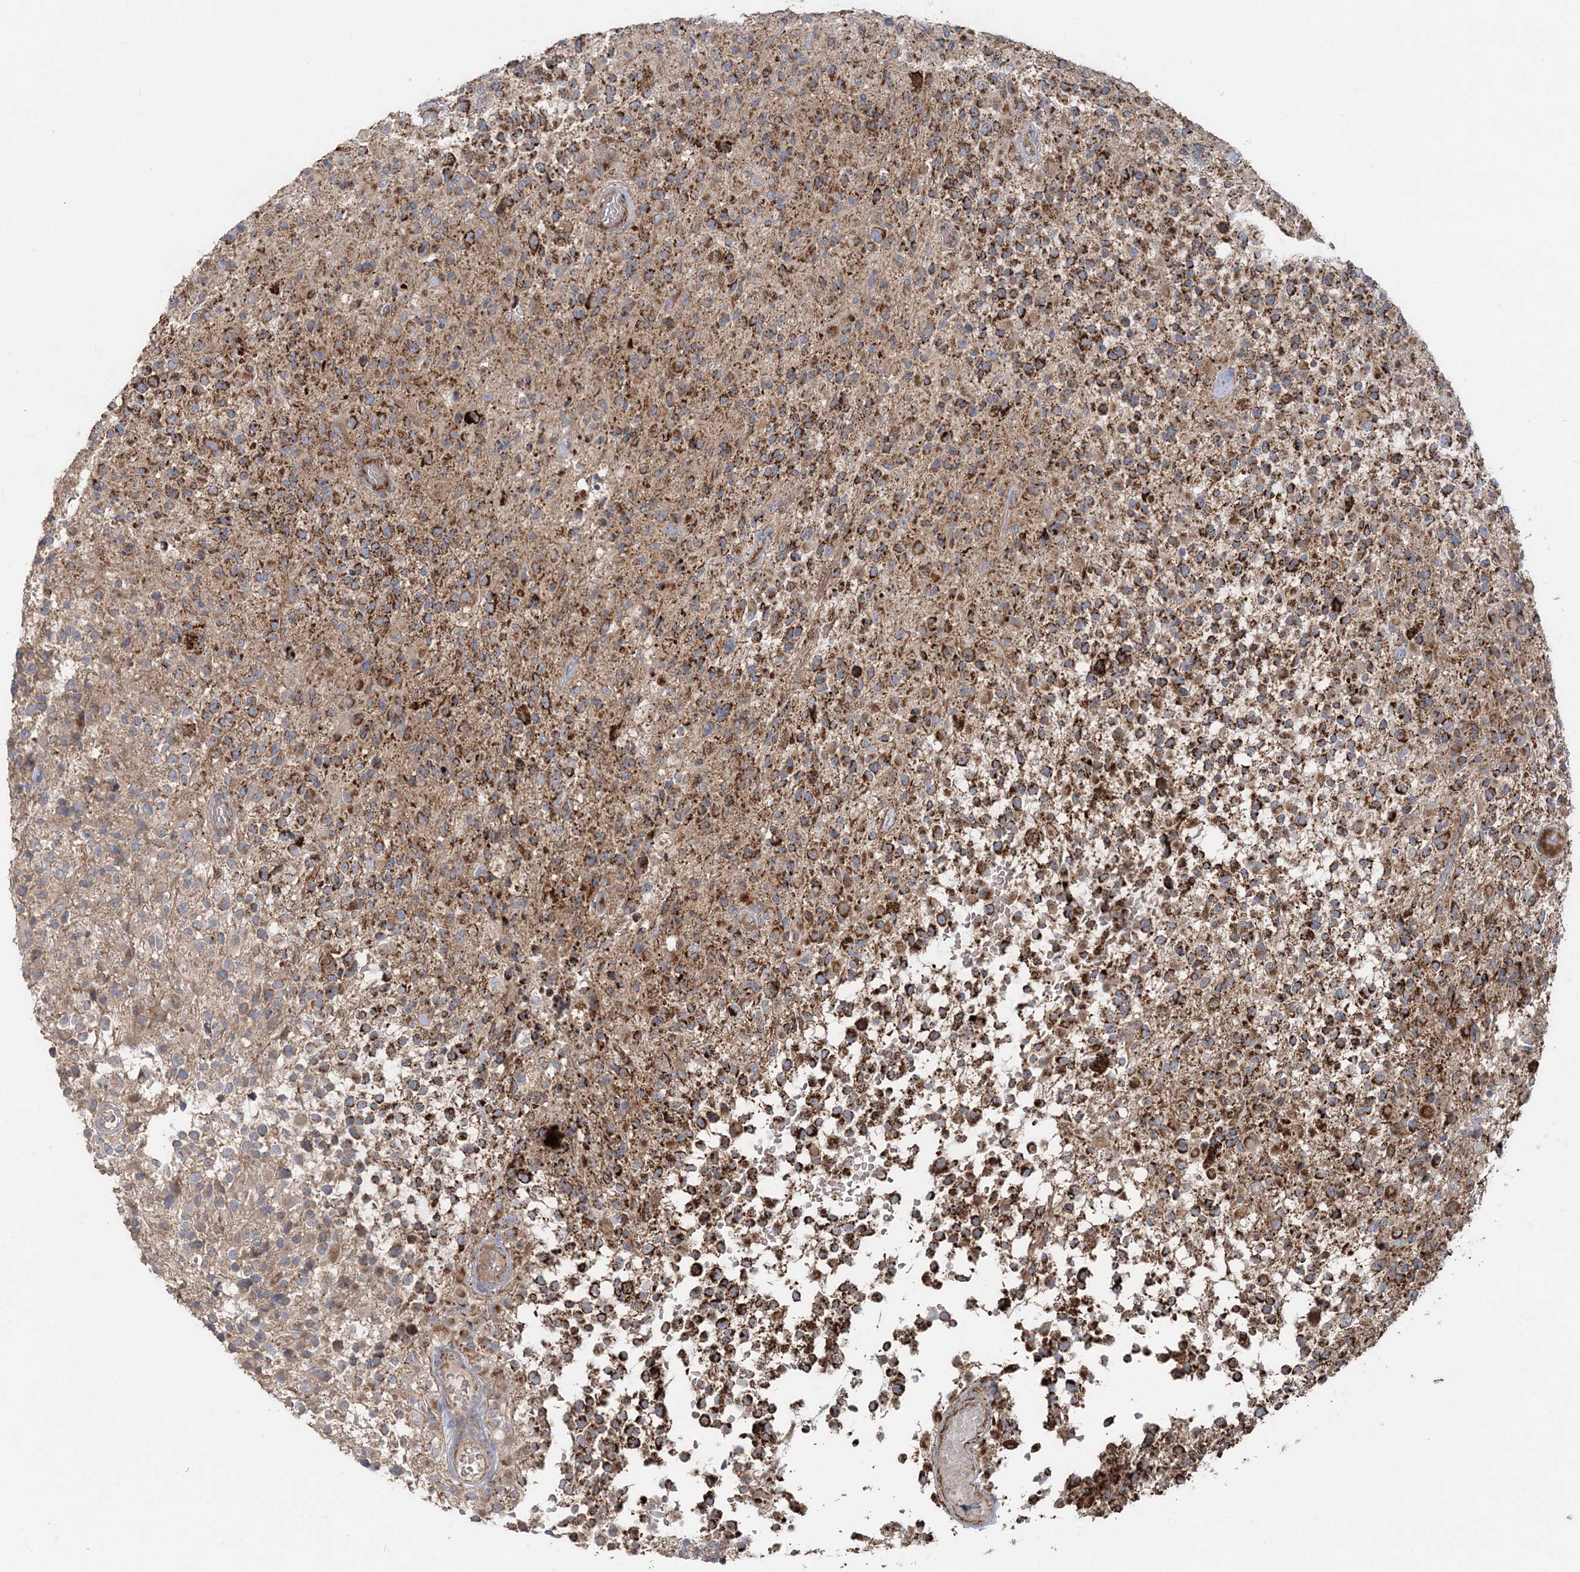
{"staining": {"intensity": "strong", "quantity": "25%-75%", "location": "cytoplasmic/membranous"}, "tissue": "glioma", "cell_type": "Tumor cells", "image_type": "cancer", "snomed": [{"axis": "morphology", "description": "Glioma, malignant, High grade"}, {"axis": "morphology", "description": "Glioblastoma, NOS"}, {"axis": "topography", "description": "Brain"}], "caption": "This image displays glioma stained with immunohistochemistry to label a protein in brown. The cytoplasmic/membranous of tumor cells show strong positivity for the protein. Nuclei are counter-stained blue.", "gene": "LRPPRC", "patient": {"sex": "male", "age": 60}}